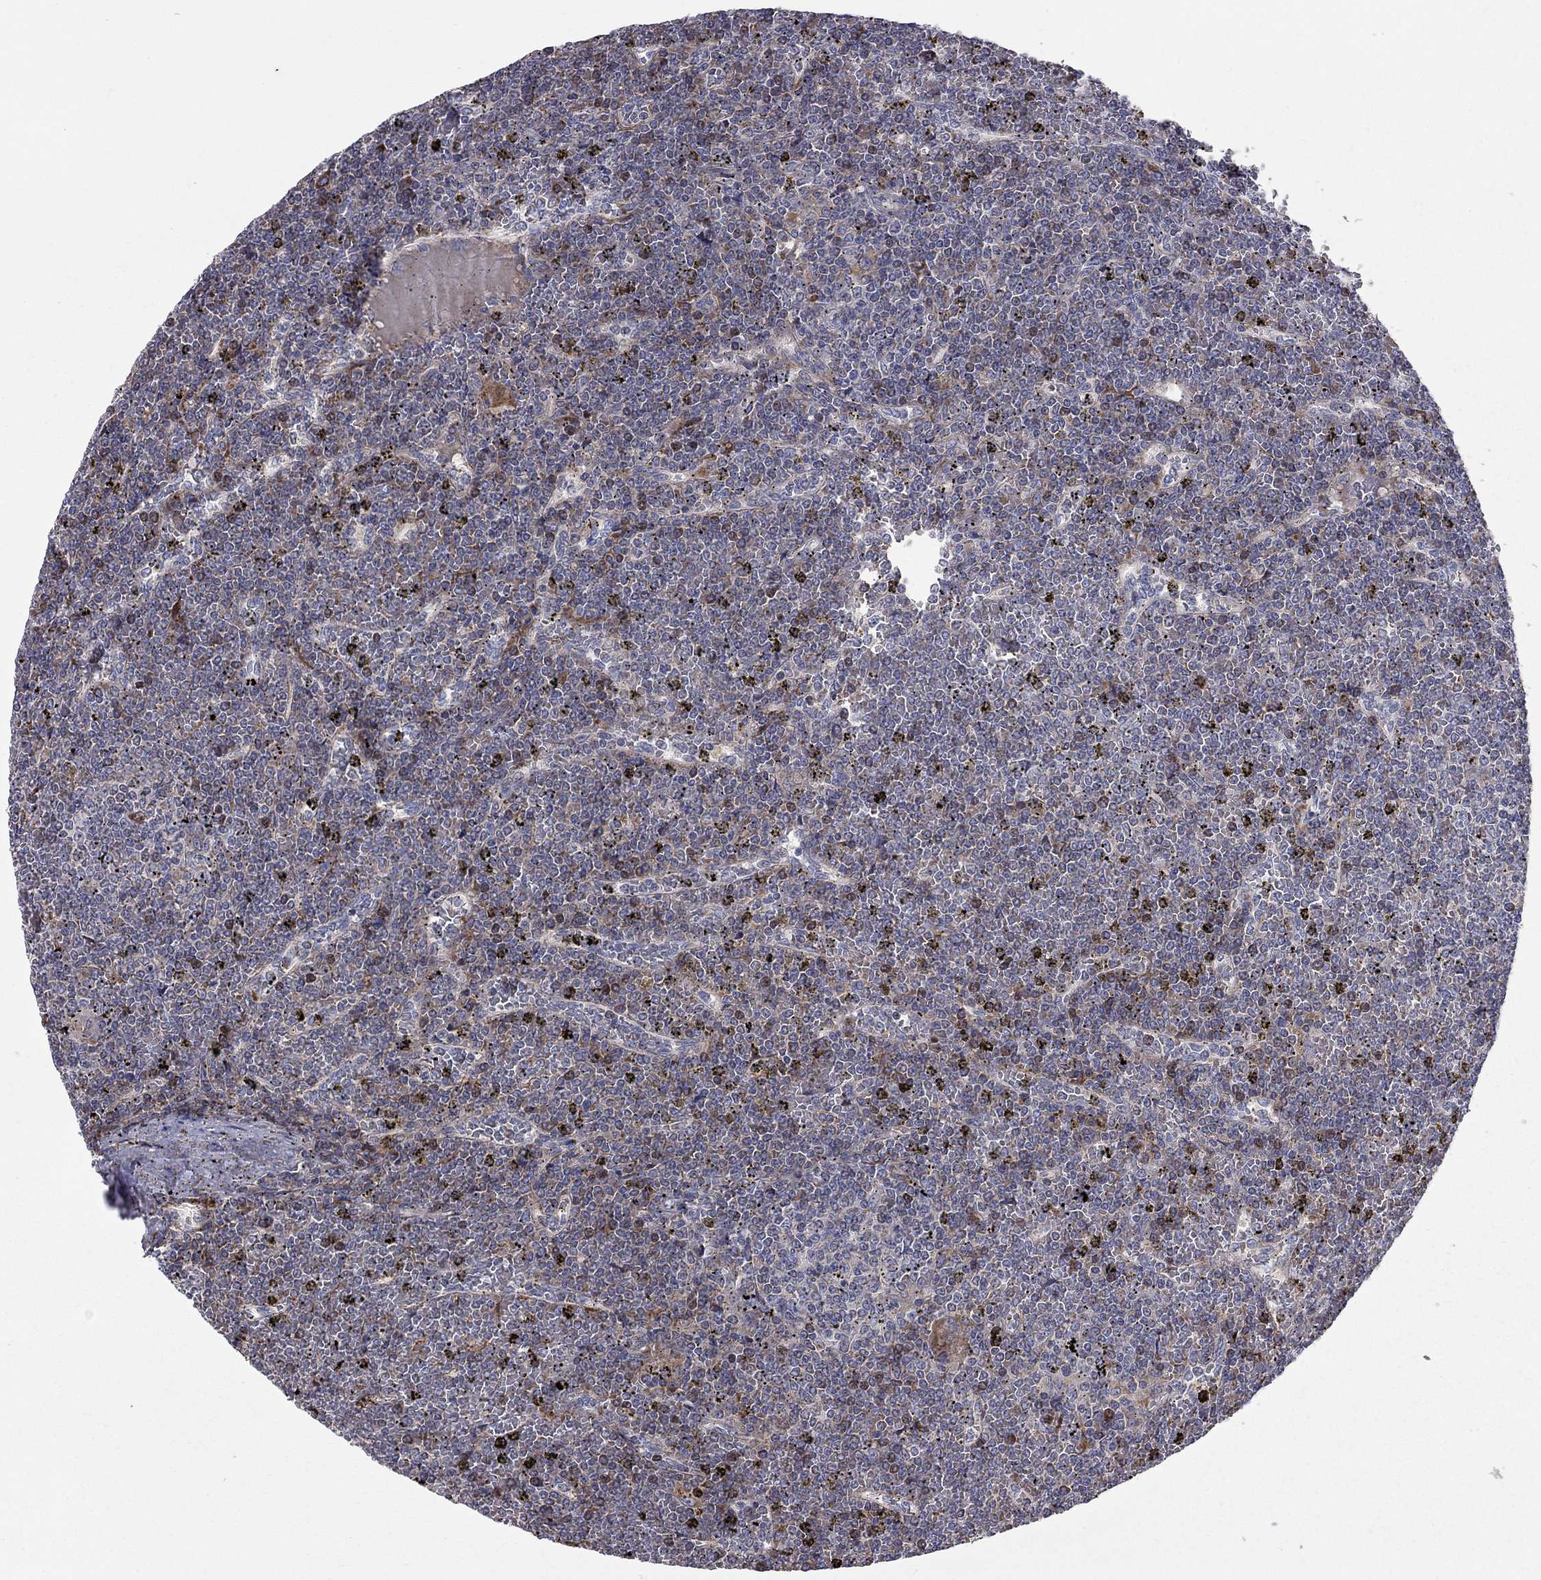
{"staining": {"intensity": "negative", "quantity": "none", "location": "none"}, "tissue": "lymphoma", "cell_type": "Tumor cells", "image_type": "cancer", "snomed": [{"axis": "morphology", "description": "Malignant lymphoma, non-Hodgkin's type, Low grade"}, {"axis": "topography", "description": "Spleen"}], "caption": "Immunohistochemistry micrograph of malignant lymphoma, non-Hodgkin's type (low-grade) stained for a protein (brown), which demonstrates no positivity in tumor cells.", "gene": "KANSL1L", "patient": {"sex": "female", "age": 19}}